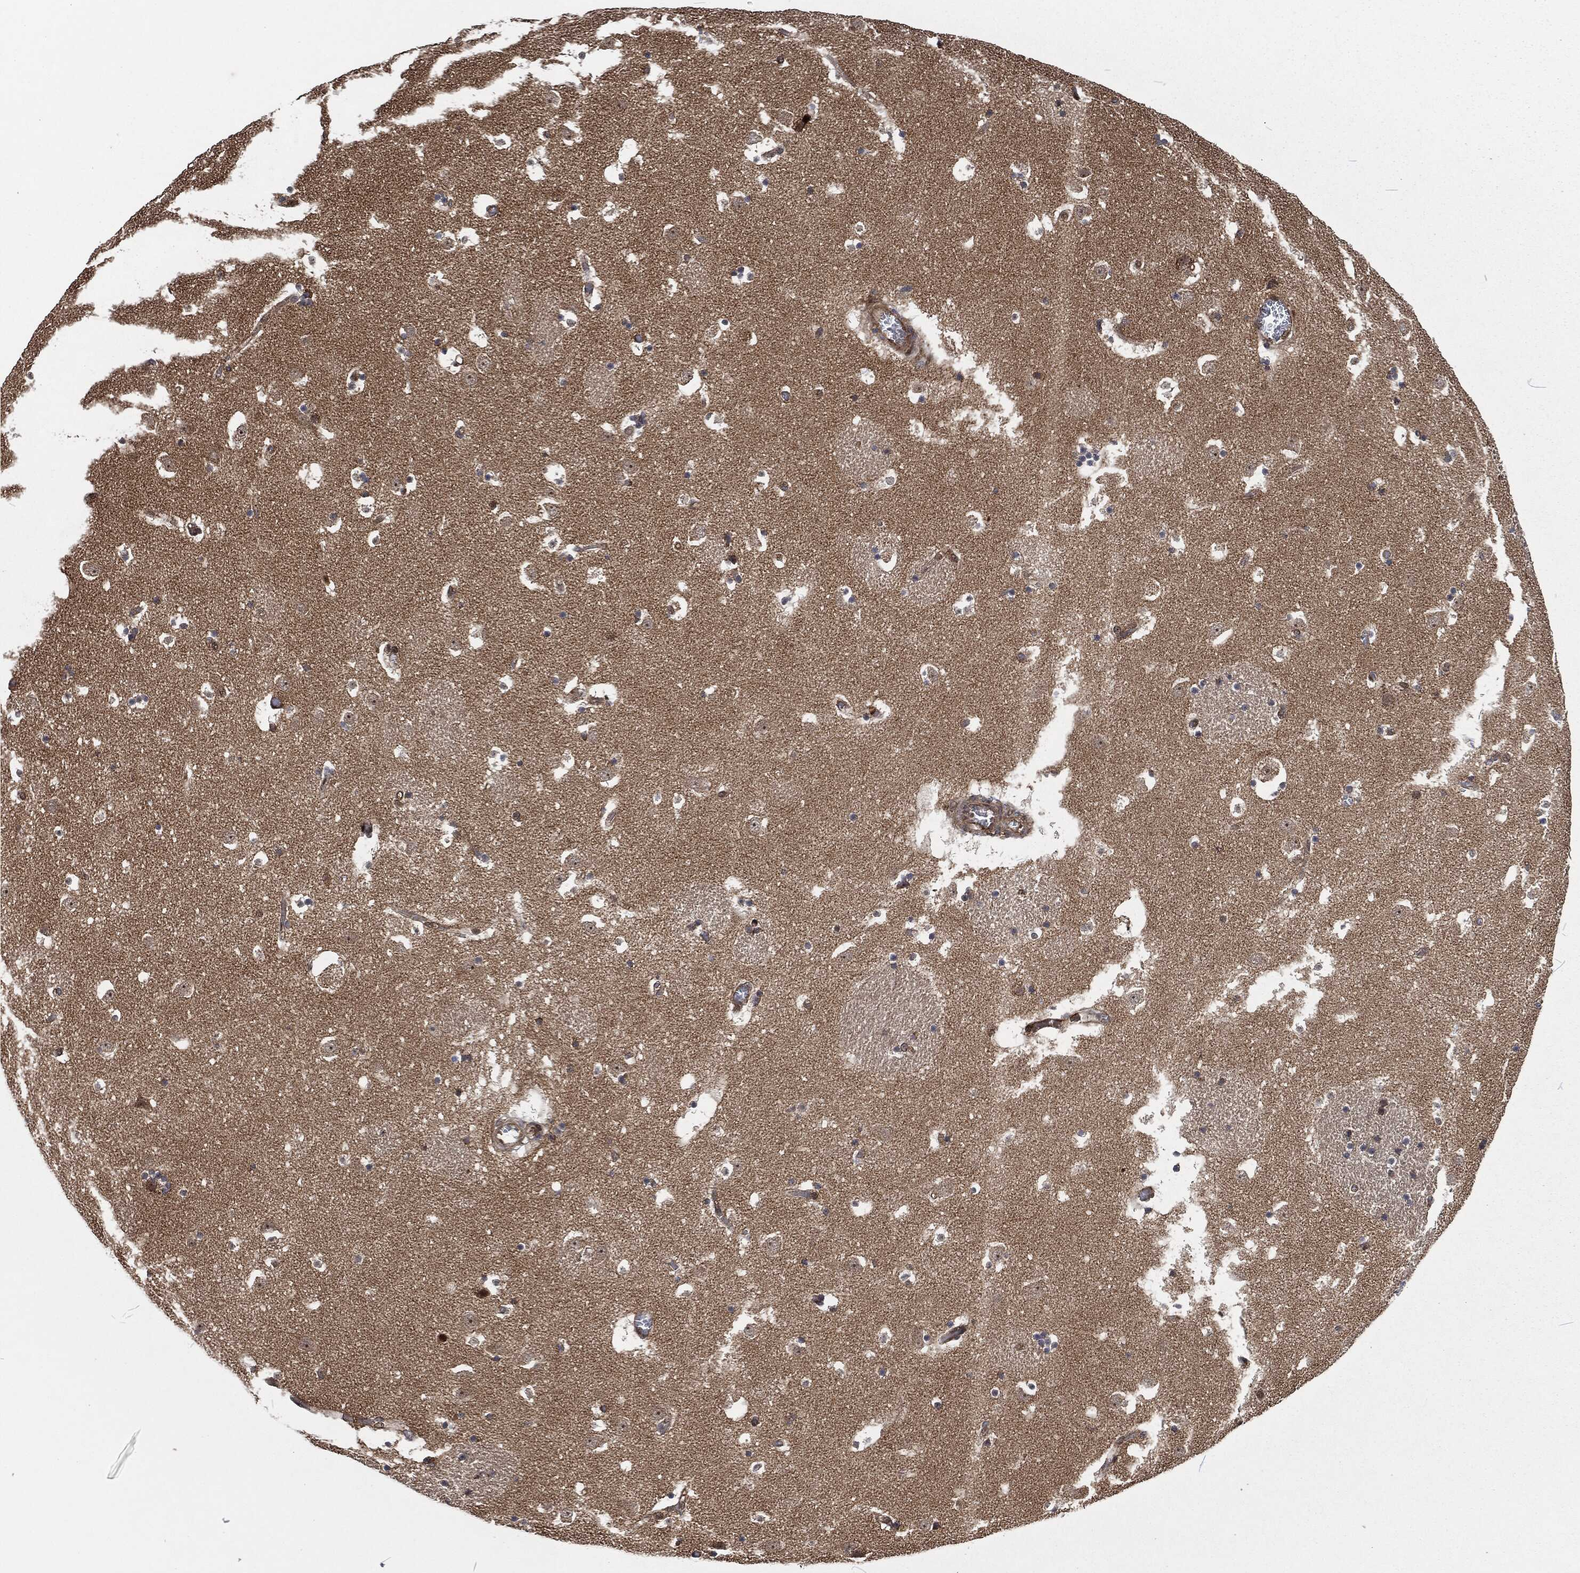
{"staining": {"intensity": "negative", "quantity": "none", "location": "none"}, "tissue": "caudate", "cell_type": "Glial cells", "image_type": "normal", "snomed": [{"axis": "morphology", "description": "Normal tissue, NOS"}, {"axis": "topography", "description": "Lateral ventricle wall"}], "caption": "An immunohistochemistry photomicrograph of unremarkable caudate is shown. There is no staining in glial cells of caudate. (DAB (3,3'-diaminobenzidine) immunohistochemistry (IHC), high magnification).", "gene": "CMPK2", "patient": {"sex": "female", "age": 42}}